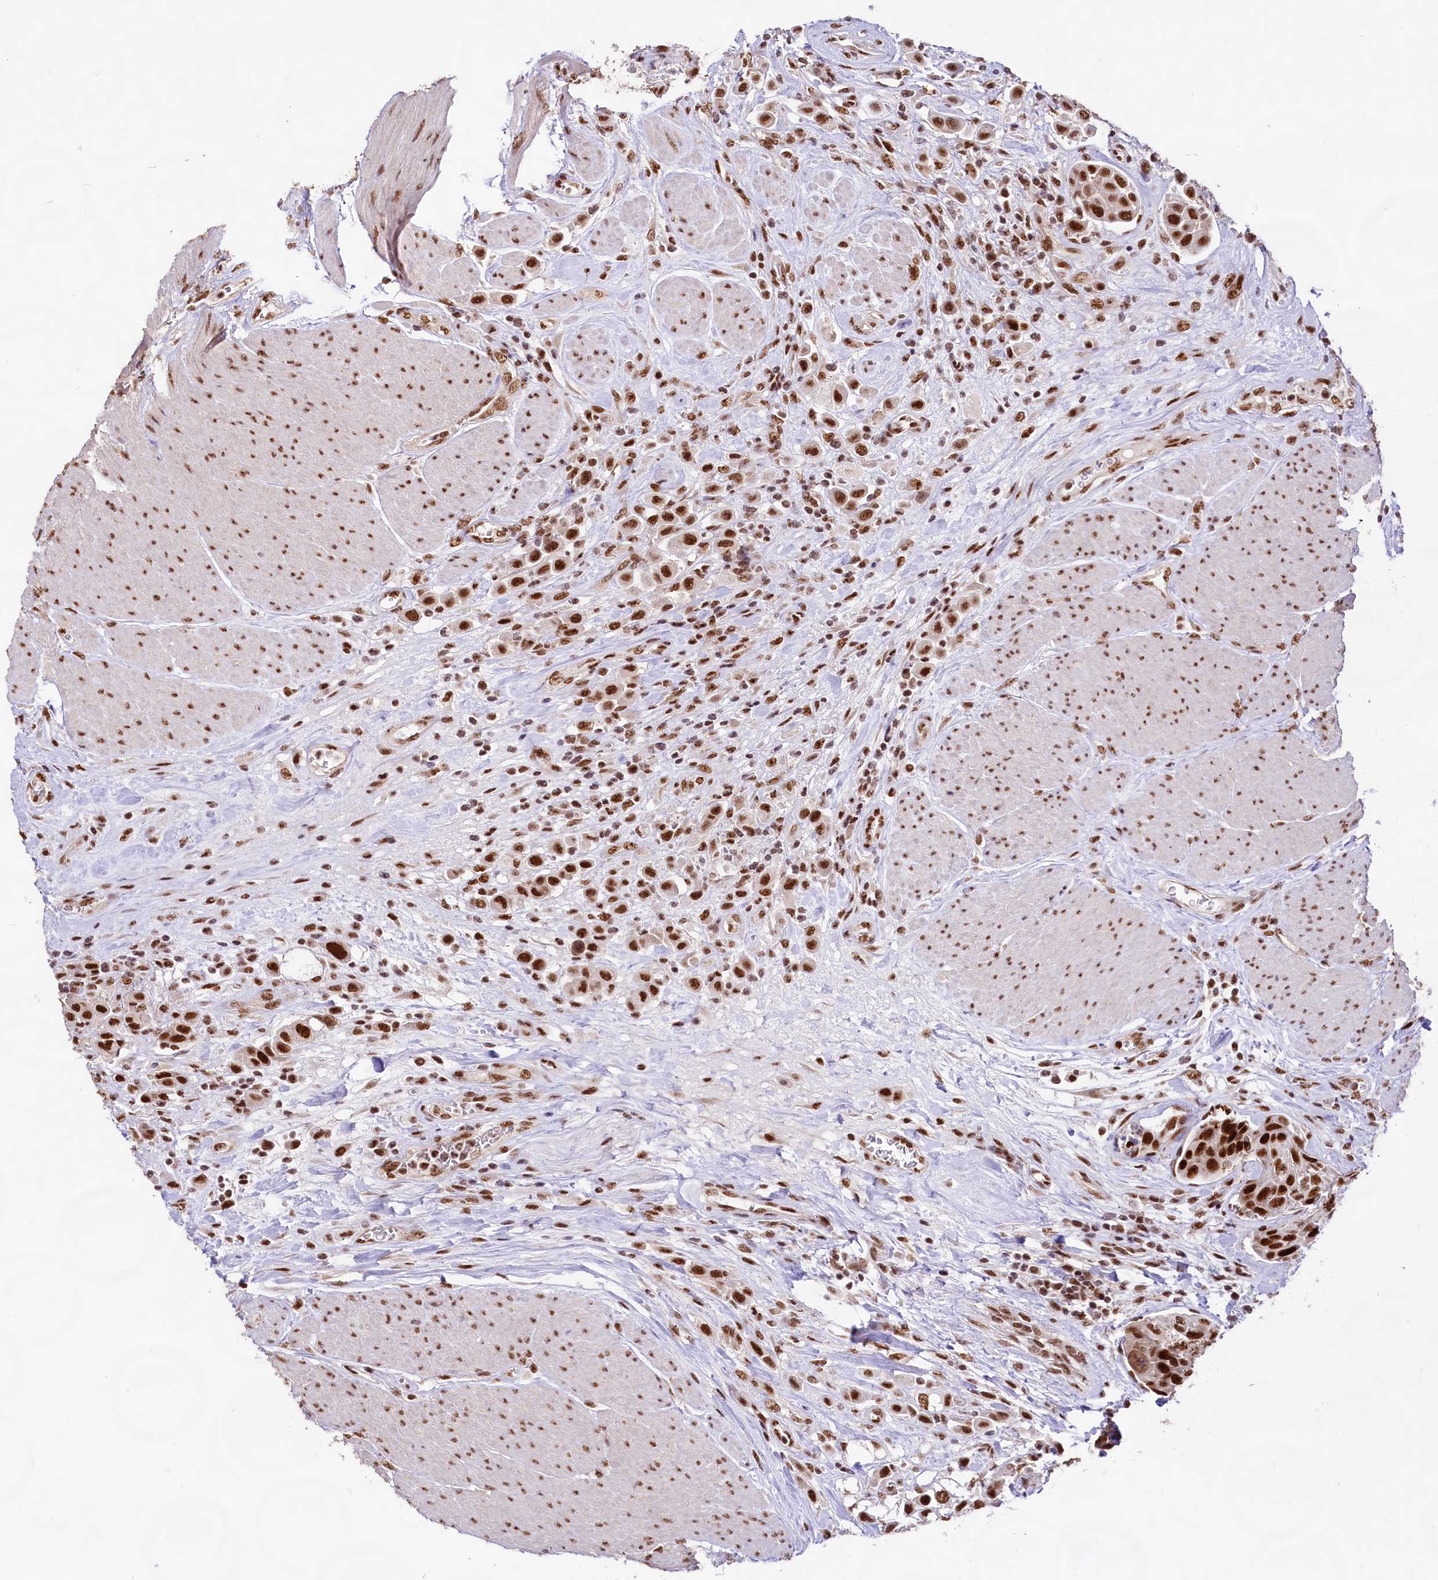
{"staining": {"intensity": "strong", "quantity": ">75%", "location": "nuclear"}, "tissue": "urothelial cancer", "cell_type": "Tumor cells", "image_type": "cancer", "snomed": [{"axis": "morphology", "description": "Urothelial carcinoma, High grade"}, {"axis": "topography", "description": "Urinary bladder"}], "caption": "Protein staining of urothelial carcinoma (high-grade) tissue demonstrates strong nuclear staining in approximately >75% of tumor cells.", "gene": "HIRA", "patient": {"sex": "male", "age": 50}}